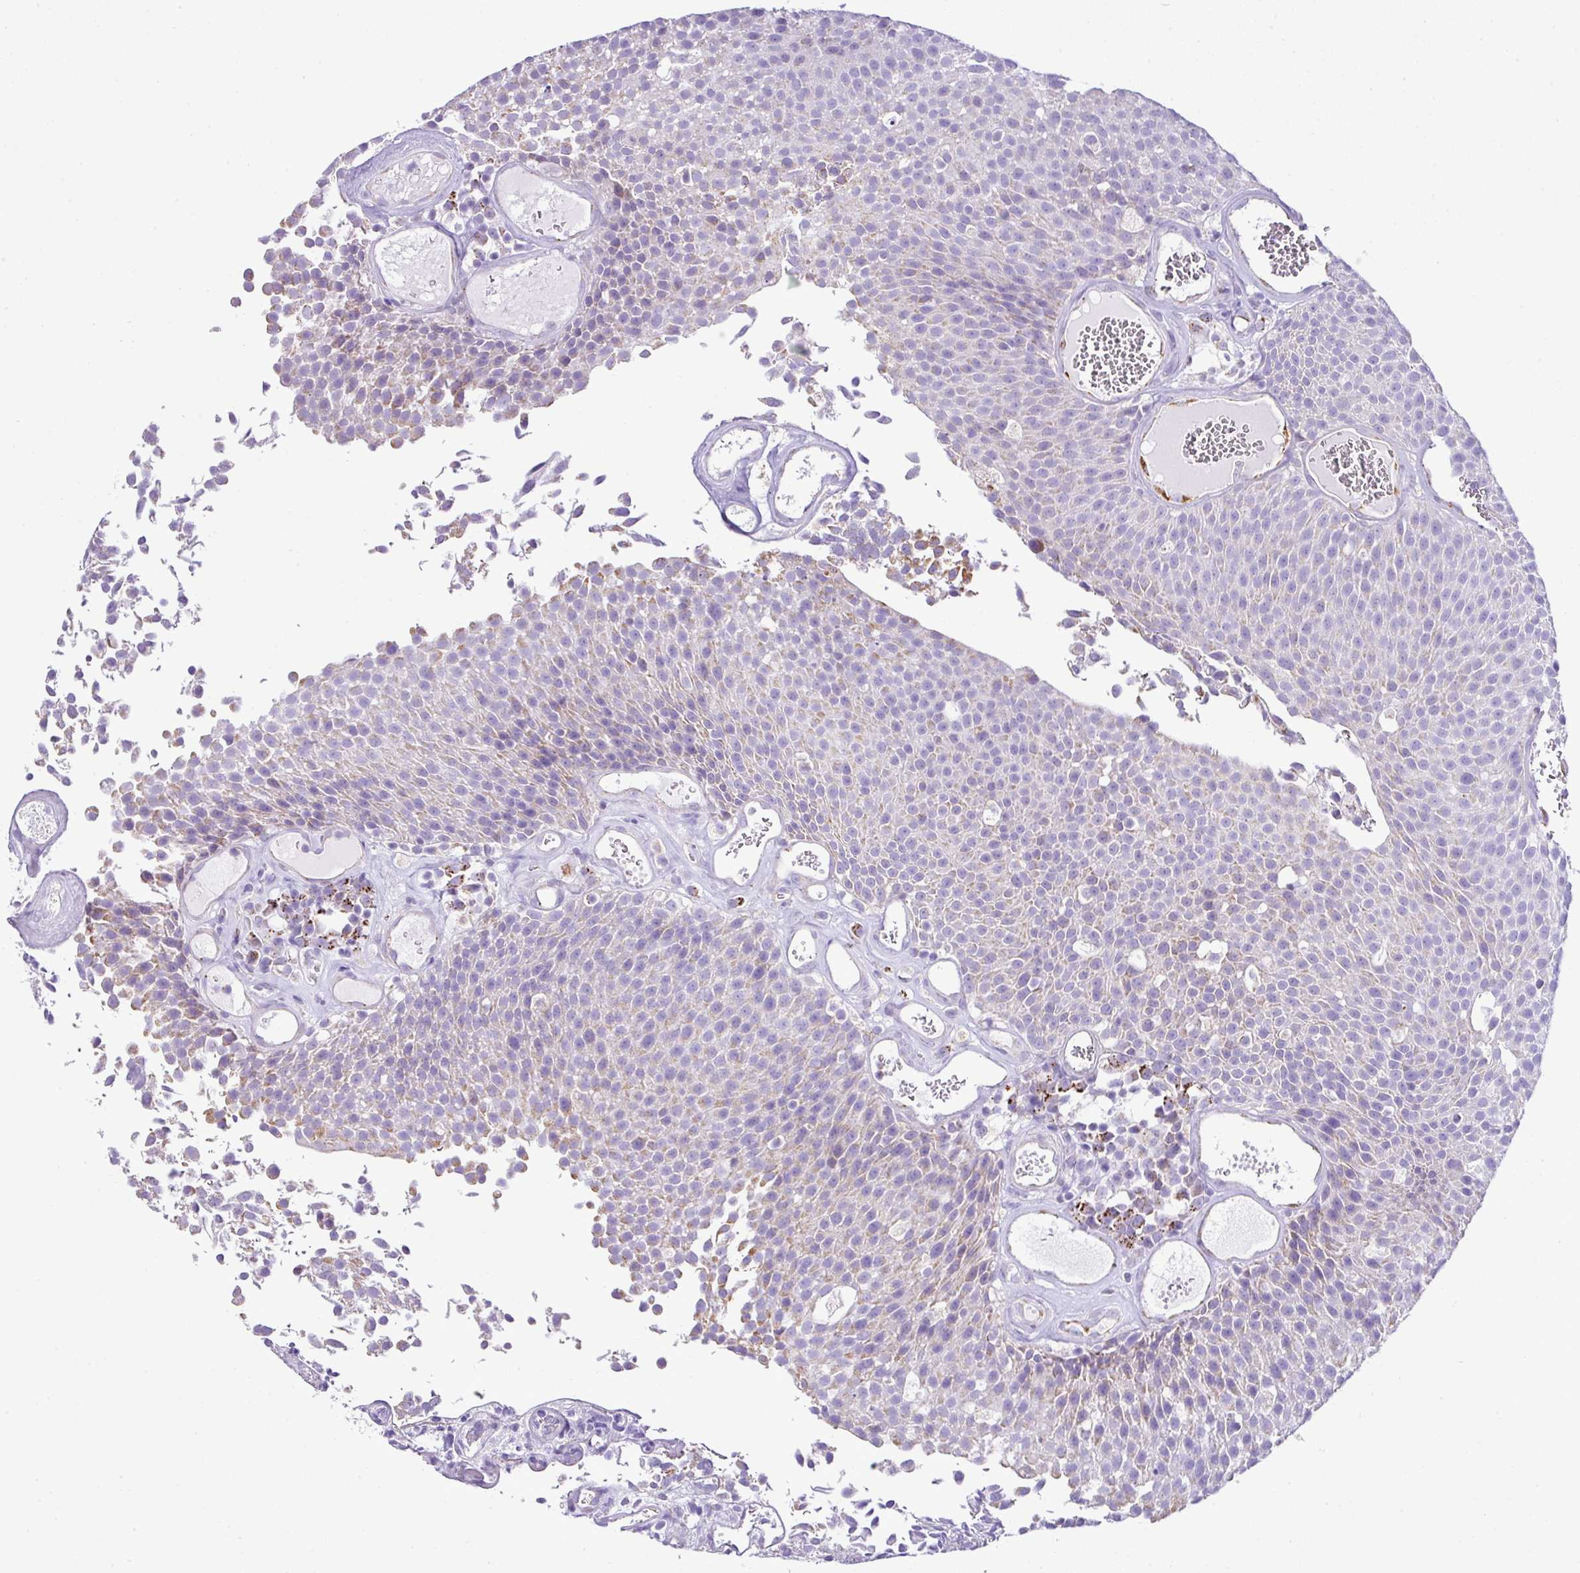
{"staining": {"intensity": "moderate", "quantity": "25%-75%", "location": "cytoplasmic/membranous"}, "tissue": "urothelial cancer", "cell_type": "Tumor cells", "image_type": "cancer", "snomed": [{"axis": "morphology", "description": "Urothelial carcinoma, Low grade"}, {"axis": "topography", "description": "Urinary bladder"}], "caption": "A brown stain highlights moderate cytoplasmic/membranous positivity of a protein in urothelial carcinoma (low-grade) tumor cells. (brown staining indicates protein expression, while blue staining denotes nuclei).", "gene": "PGAP4", "patient": {"sex": "female", "age": 79}}